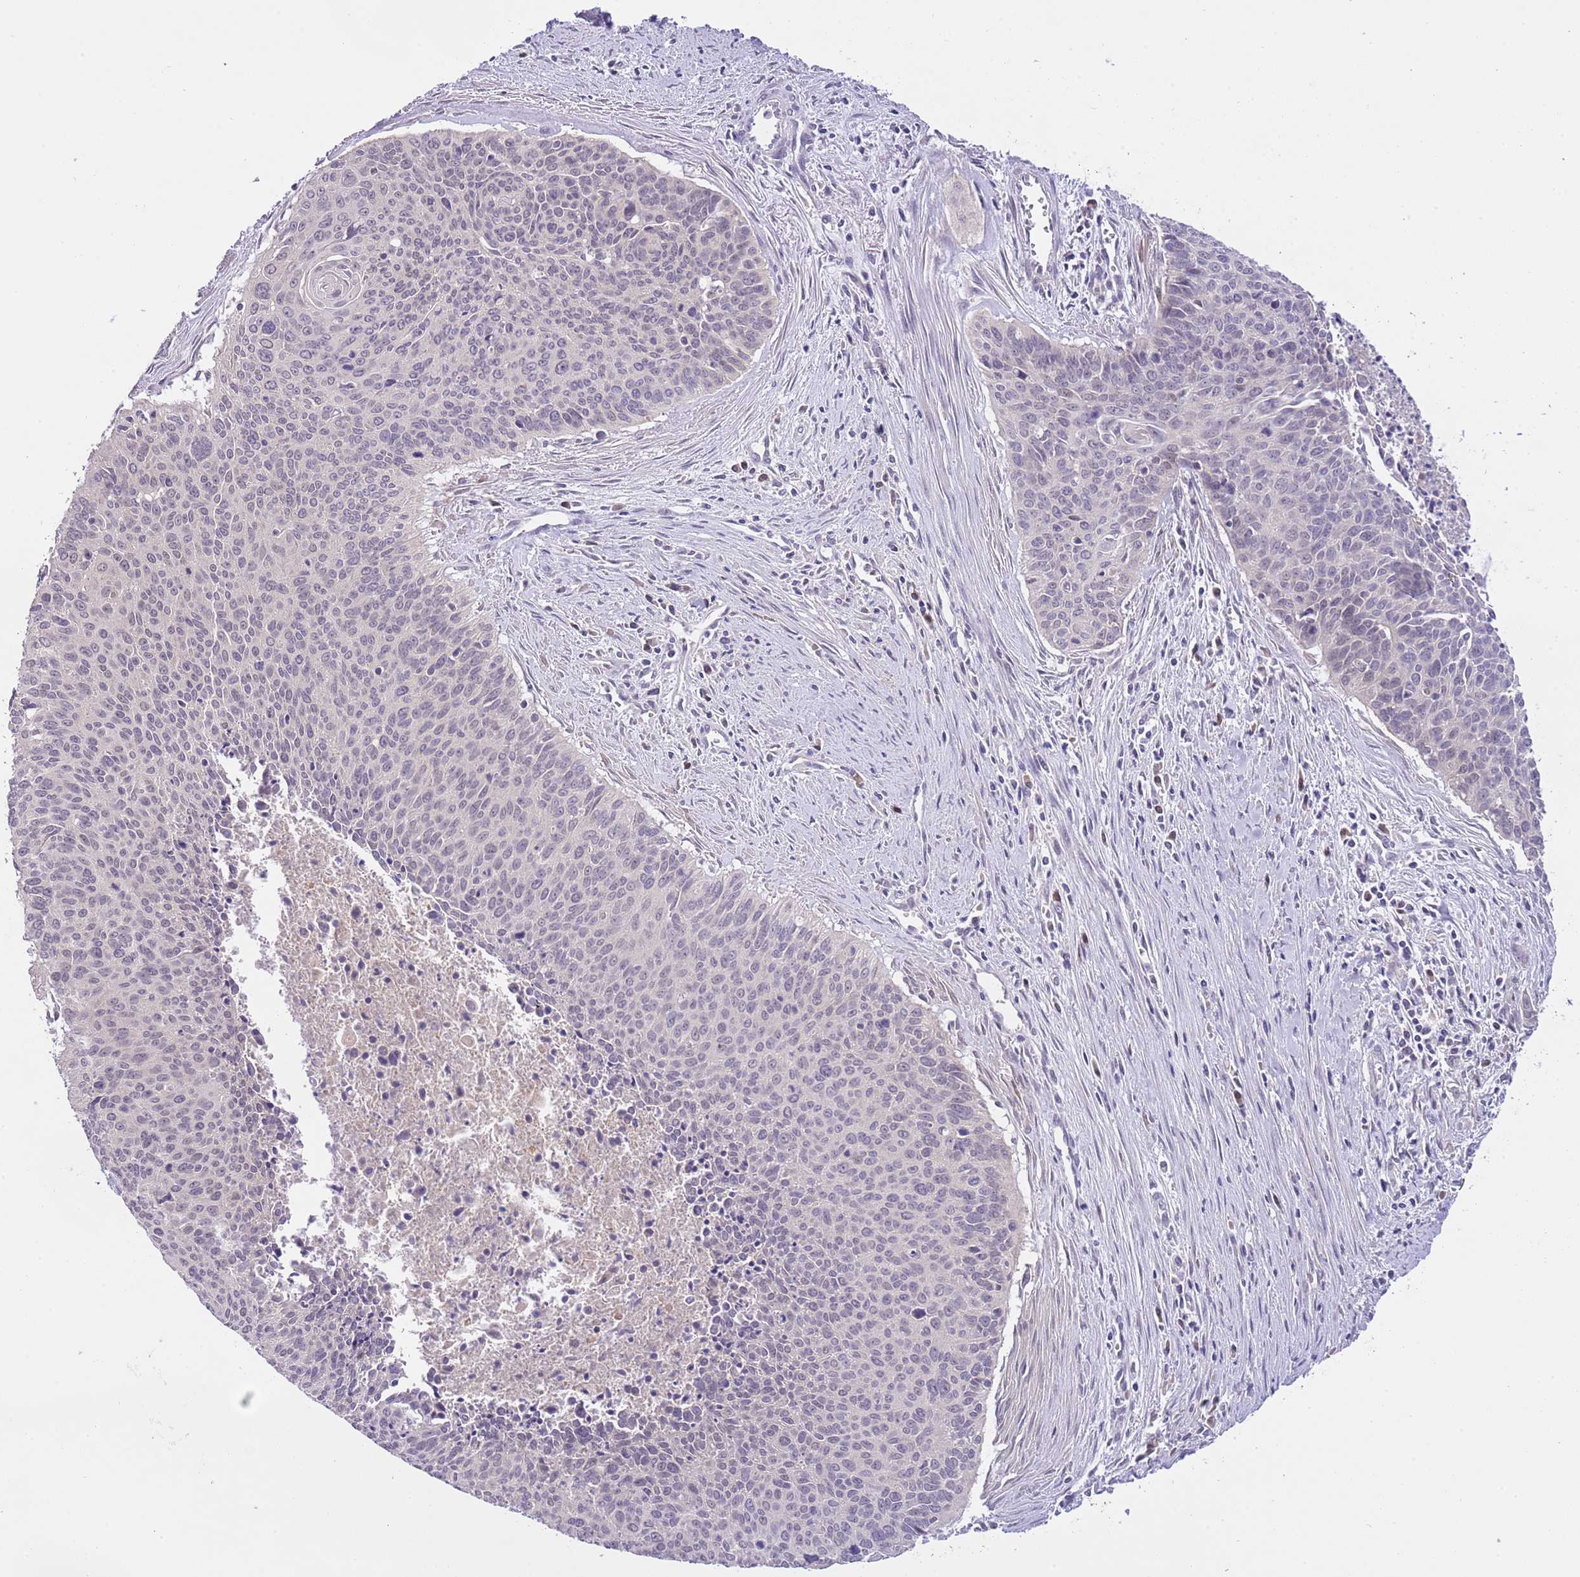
{"staining": {"intensity": "negative", "quantity": "none", "location": "none"}, "tissue": "cervical cancer", "cell_type": "Tumor cells", "image_type": "cancer", "snomed": [{"axis": "morphology", "description": "Squamous cell carcinoma, NOS"}, {"axis": "topography", "description": "Cervix"}], "caption": "Cervical cancer (squamous cell carcinoma) was stained to show a protein in brown. There is no significant staining in tumor cells.", "gene": "GALK2", "patient": {"sex": "female", "age": 55}}